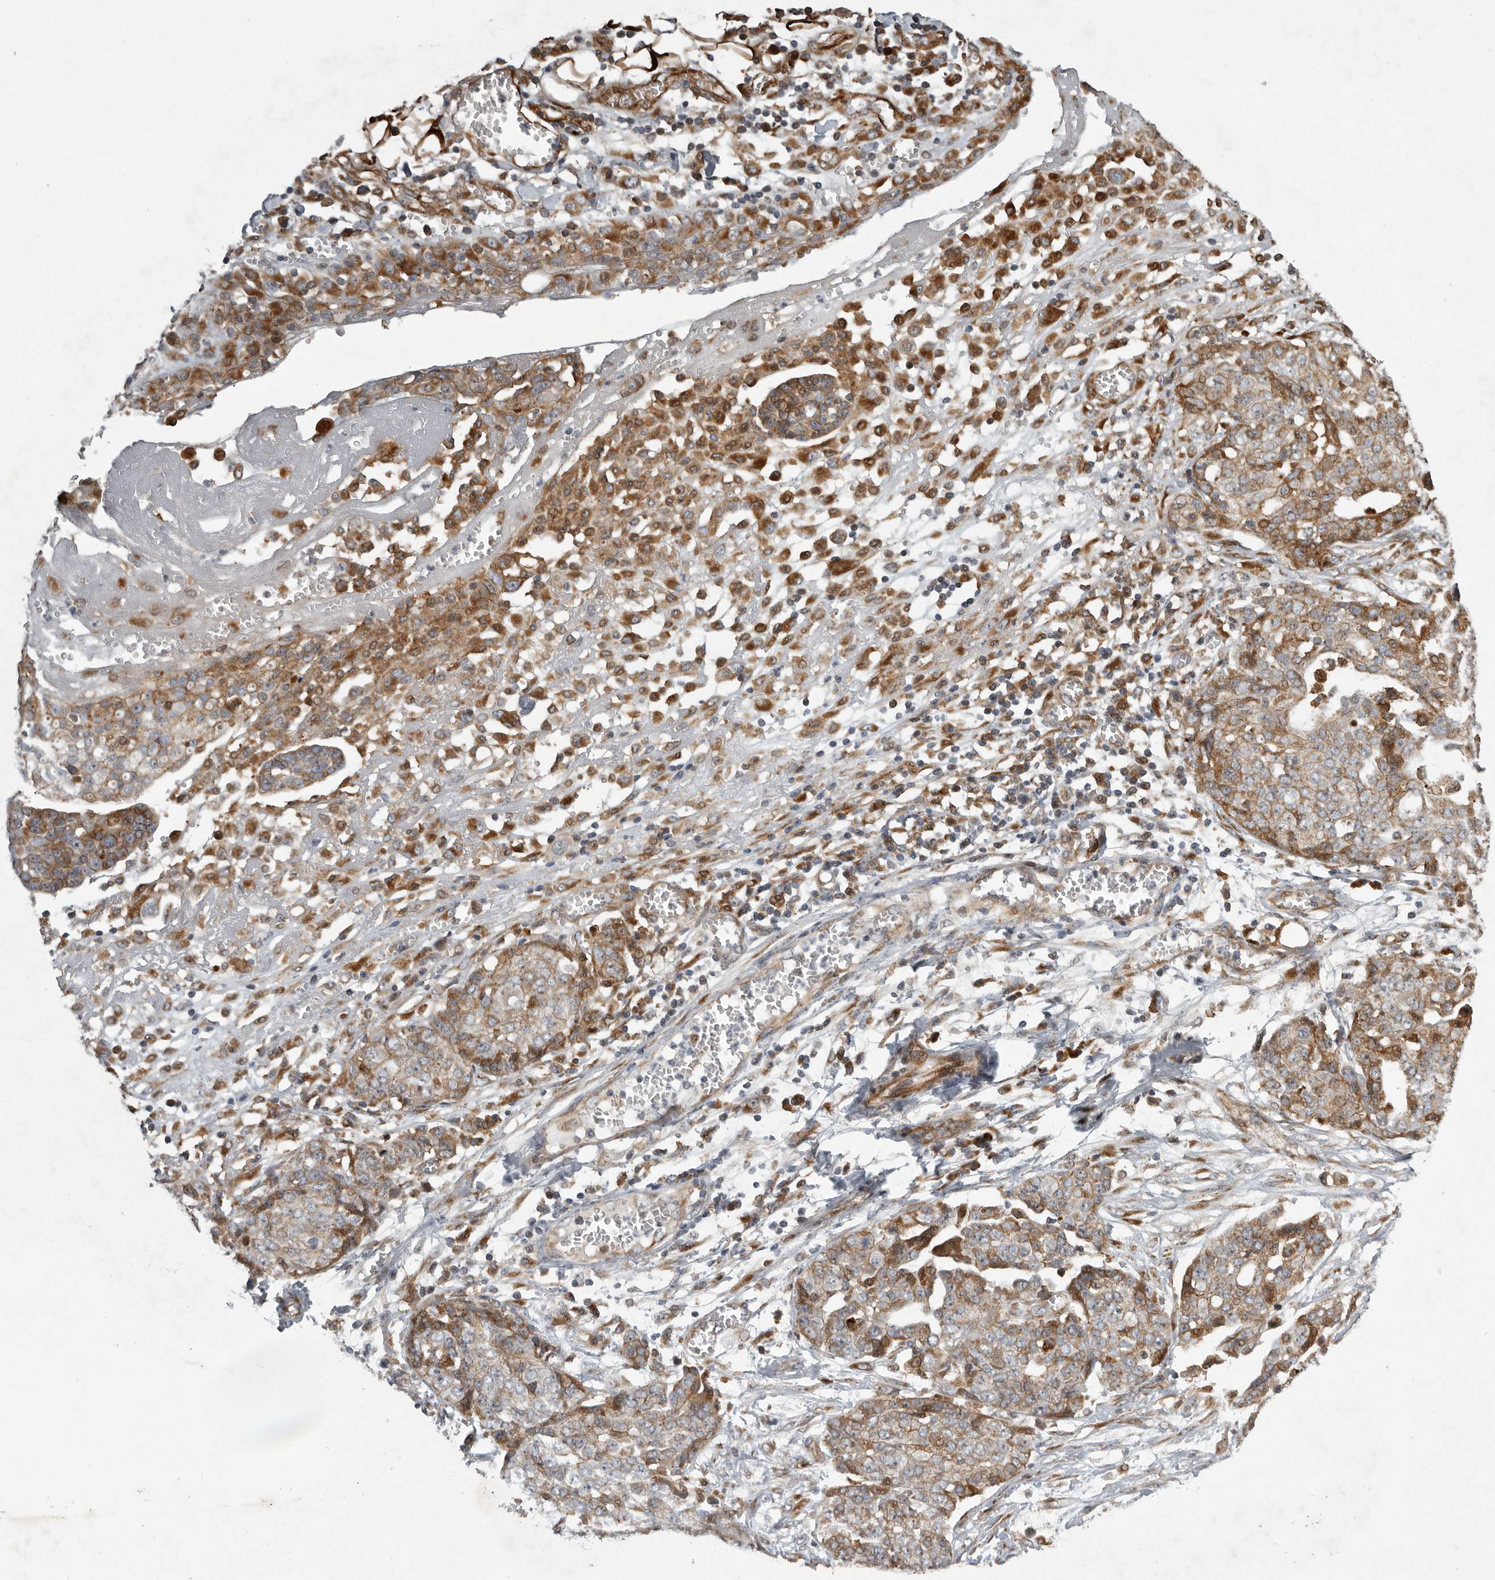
{"staining": {"intensity": "moderate", "quantity": ">75%", "location": "cytoplasmic/membranous"}, "tissue": "ovarian cancer", "cell_type": "Tumor cells", "image_type": "cancer", "snomed": [{"axis": "morphology", "description": "Cystadenocarcinoma, serous, NOS"}, {"axis": "topography", "description": "Soft tissue"}, {"axis": "topography", "description": "Ovary"}], "caption": "Human ovarian cancer (serous cystadenocarcinoma) stained for a protein (brown) demonstrates moderate cytoplasmic/membranous positive expression in approximately >75% of tumor cells.", "gene": "MPDZ", "patient": {"sex": "female", "age": 57}}